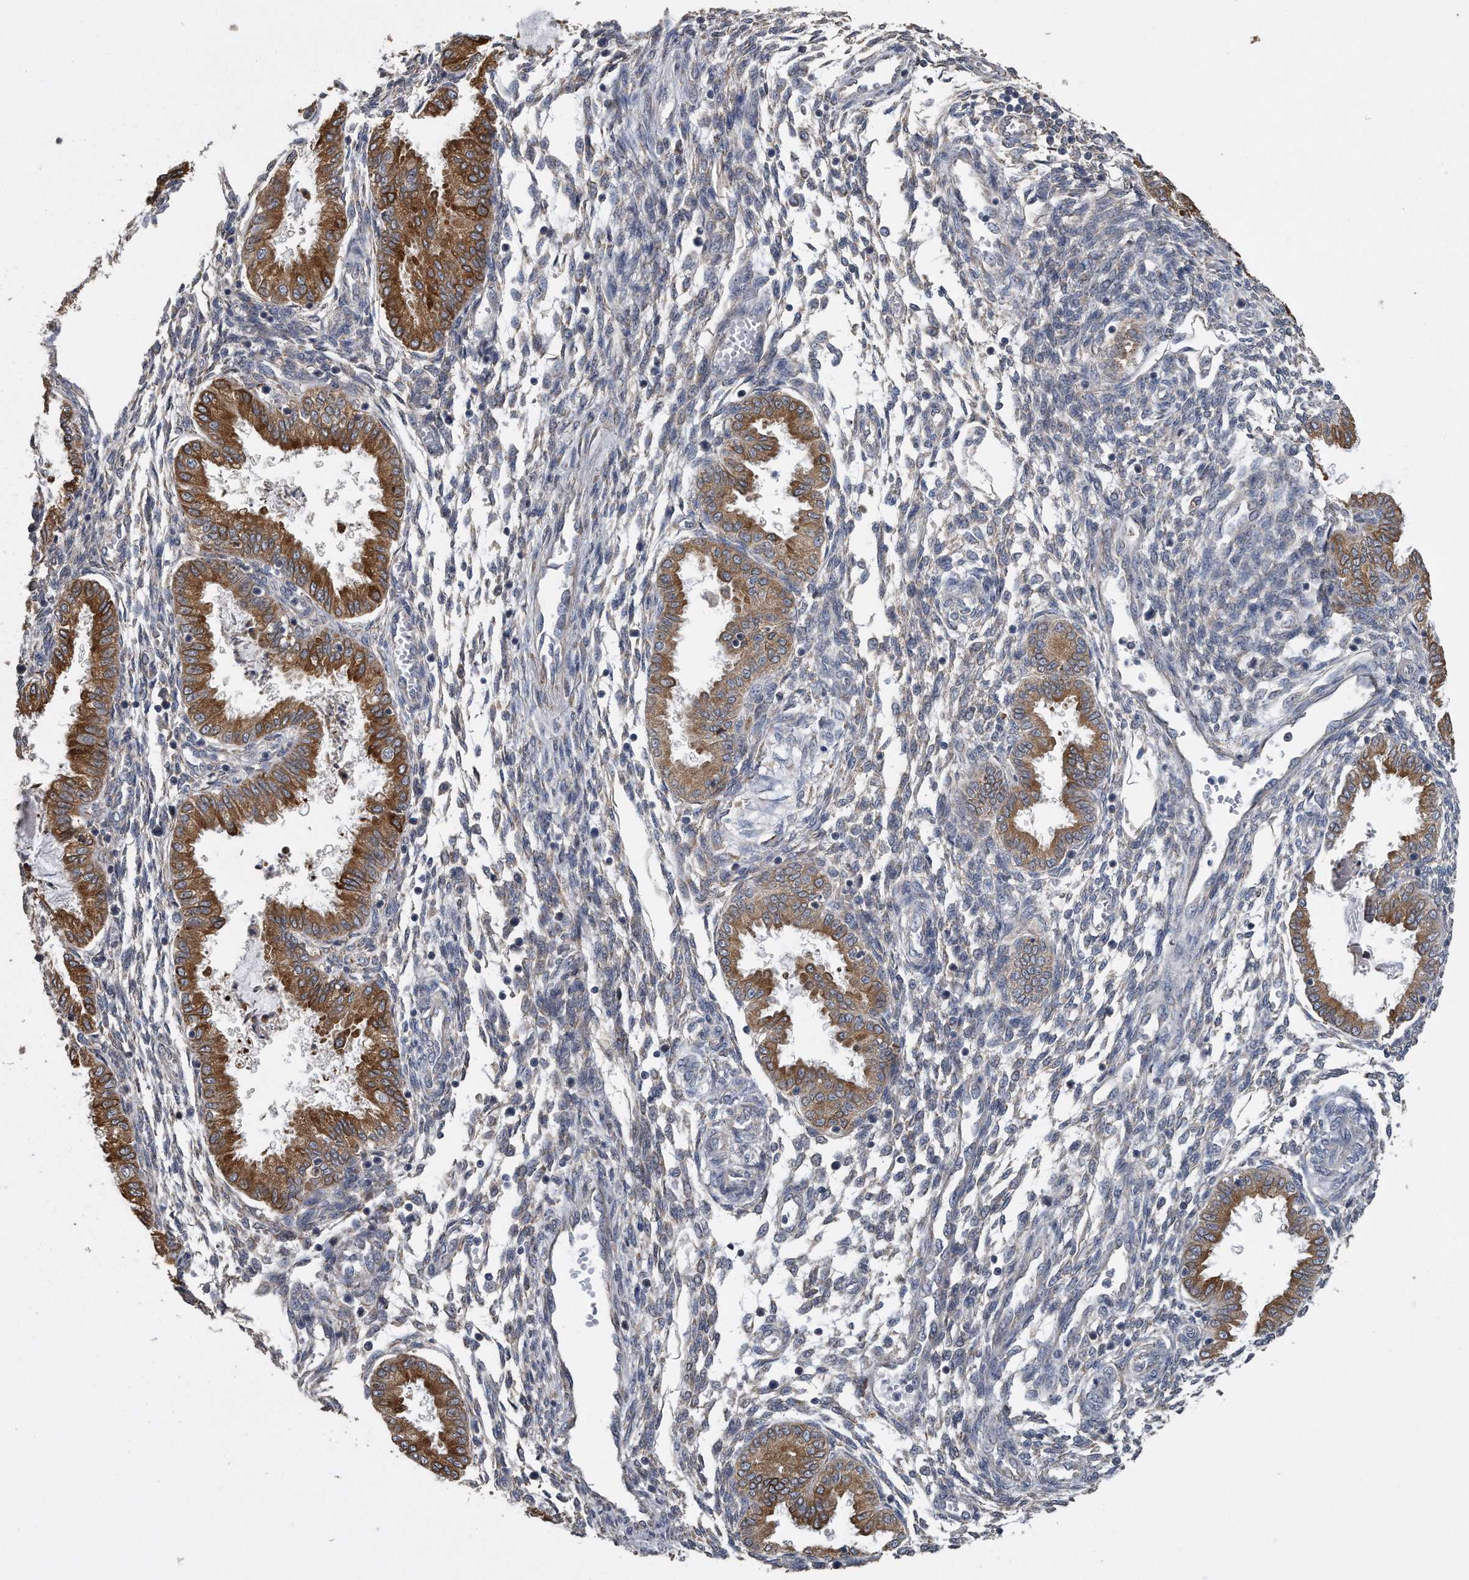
{"staining": {"intensity": "negative", "quantity": "none", "location": "none"}, "tissue": "endometrium", "cell_type": "Cells in endometrial stroma", "image_type": "normal", "snomed": [{"axis": "morphology", "description": "Normal tissue, NOS"}, {"axis": "topography", "description": "Endometrium"}], "caption": "Cells in endometrial stroma show no significant protein positivity in benign endometrium. (Stains: DAB (3,3'-diaminobenzidine) immunohistochemistry (IHC) with hematoxylin counter stain, Microscopy: brightfield microscopy at high magnification).", "gene": "PCLO", "patient": {"sex": "female", "age": 33}}